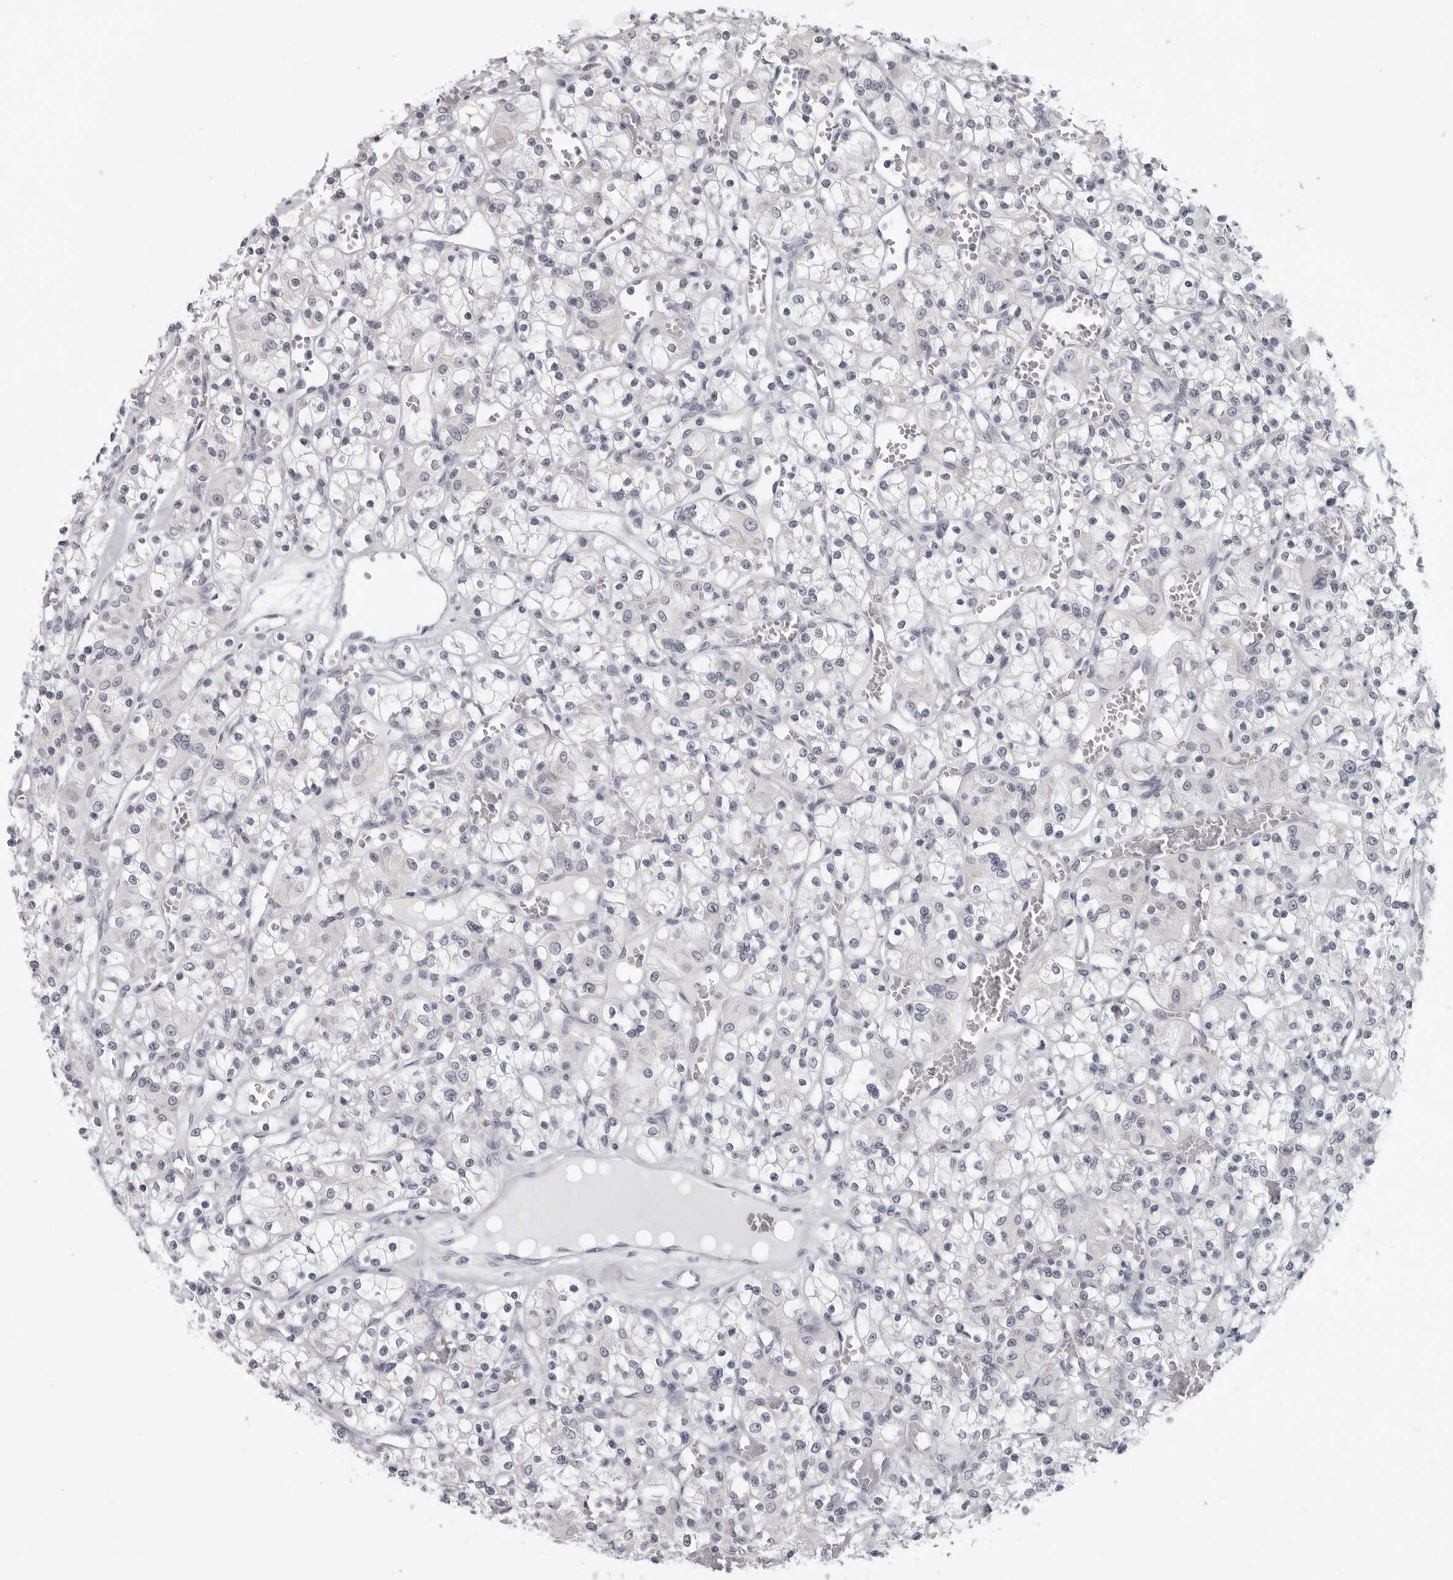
{"staining": {"intensity": "negative", "quantity": "none", "location": "none"}, "tissue": "renal cancer", "cell_type": "Tumor cells", "image_type": "cancer", "snomed": [{"axis": "morphology", "description": "Adenocarcinoma, NOS"}, {"axis": "topography", "description": "Kidney"}], "caption": "A high-resolution micrograph shows immunohistochemistry staining of renal adenocarcinoma, which shows no significant staining in tumor cells. (DAB immunohistochemistry, high magnification).", "gene": "OPLAH", "patient": {"sex": "female", "age": 59}}